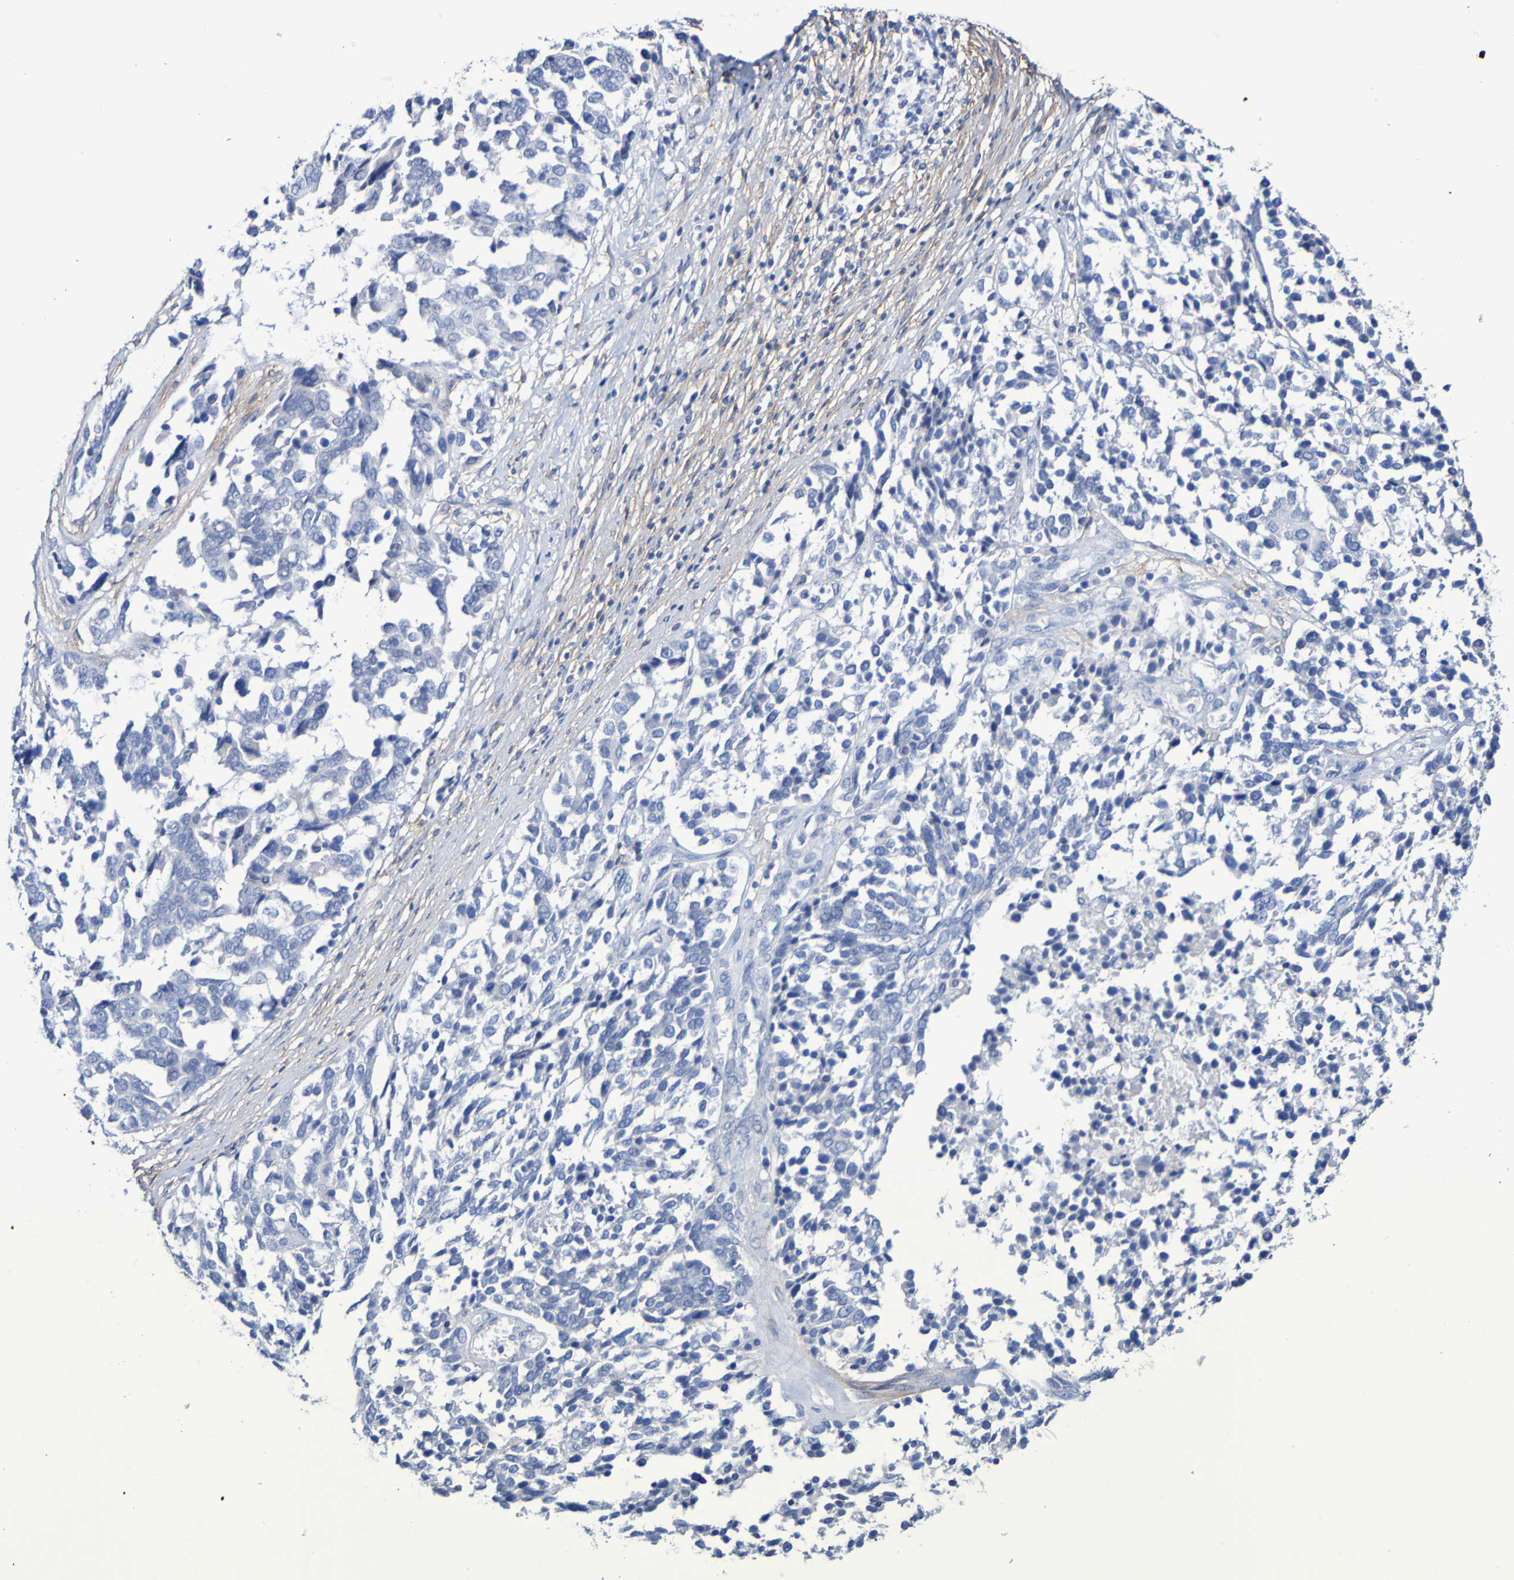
{"staining": {"intensity": "negative", "quantity": "none", "location": "none"}, "tissue": "ovarian cancer", "cell_type": "Tumor cells", "image_type": "cancer", "snomed": [{"axis": "morphology", "description": "Cystadenocarcinoma, serous, NOS"}, {"axis": "topography", "description": "Ovary"}], "caption": "There is no significant positivity in tumor cells of ovarian serous cystadenocarcinoma.", "gene": "SGCB", "patient": {"sex": "female", "age": 44}}